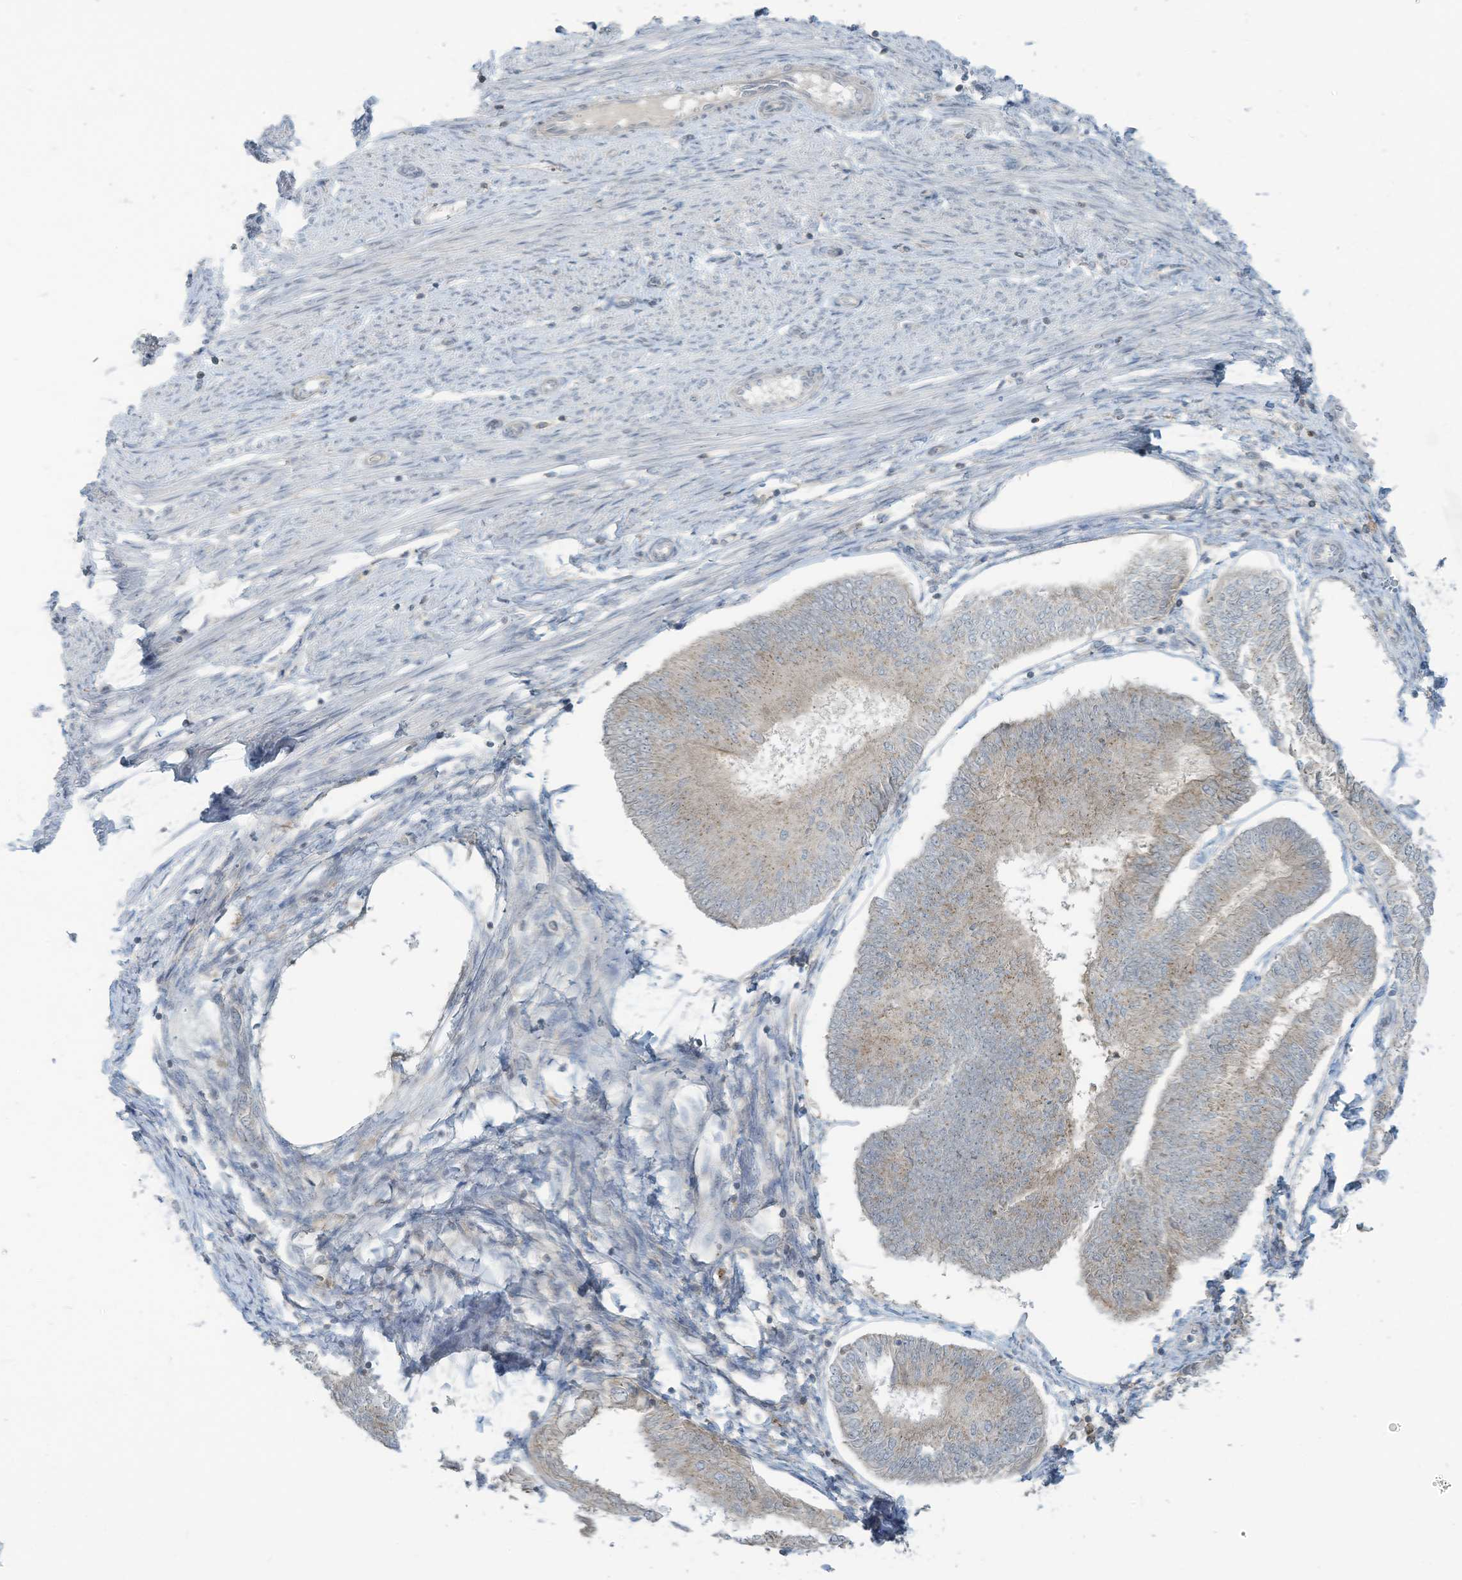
{"staining": {"intensity": "weak", "quantity": "<25%", "location": "cytoplasmic/membranous"}, "tissue": "endometrial cancer", "cell_type": "Tumor cells", "image_type": "cancer", "snomed": [{"axis": "morphology", "description": "Adenocarcinoma, NOS"}, {"axis": "topography", "description": "Endometrium"}], "caption": "Histopathology image shows no significant protein positivity in tumor cells of endometrial adenocarcinoma.", "gene": "PARVG", "patient": {"sex": "female", "age": 58}}